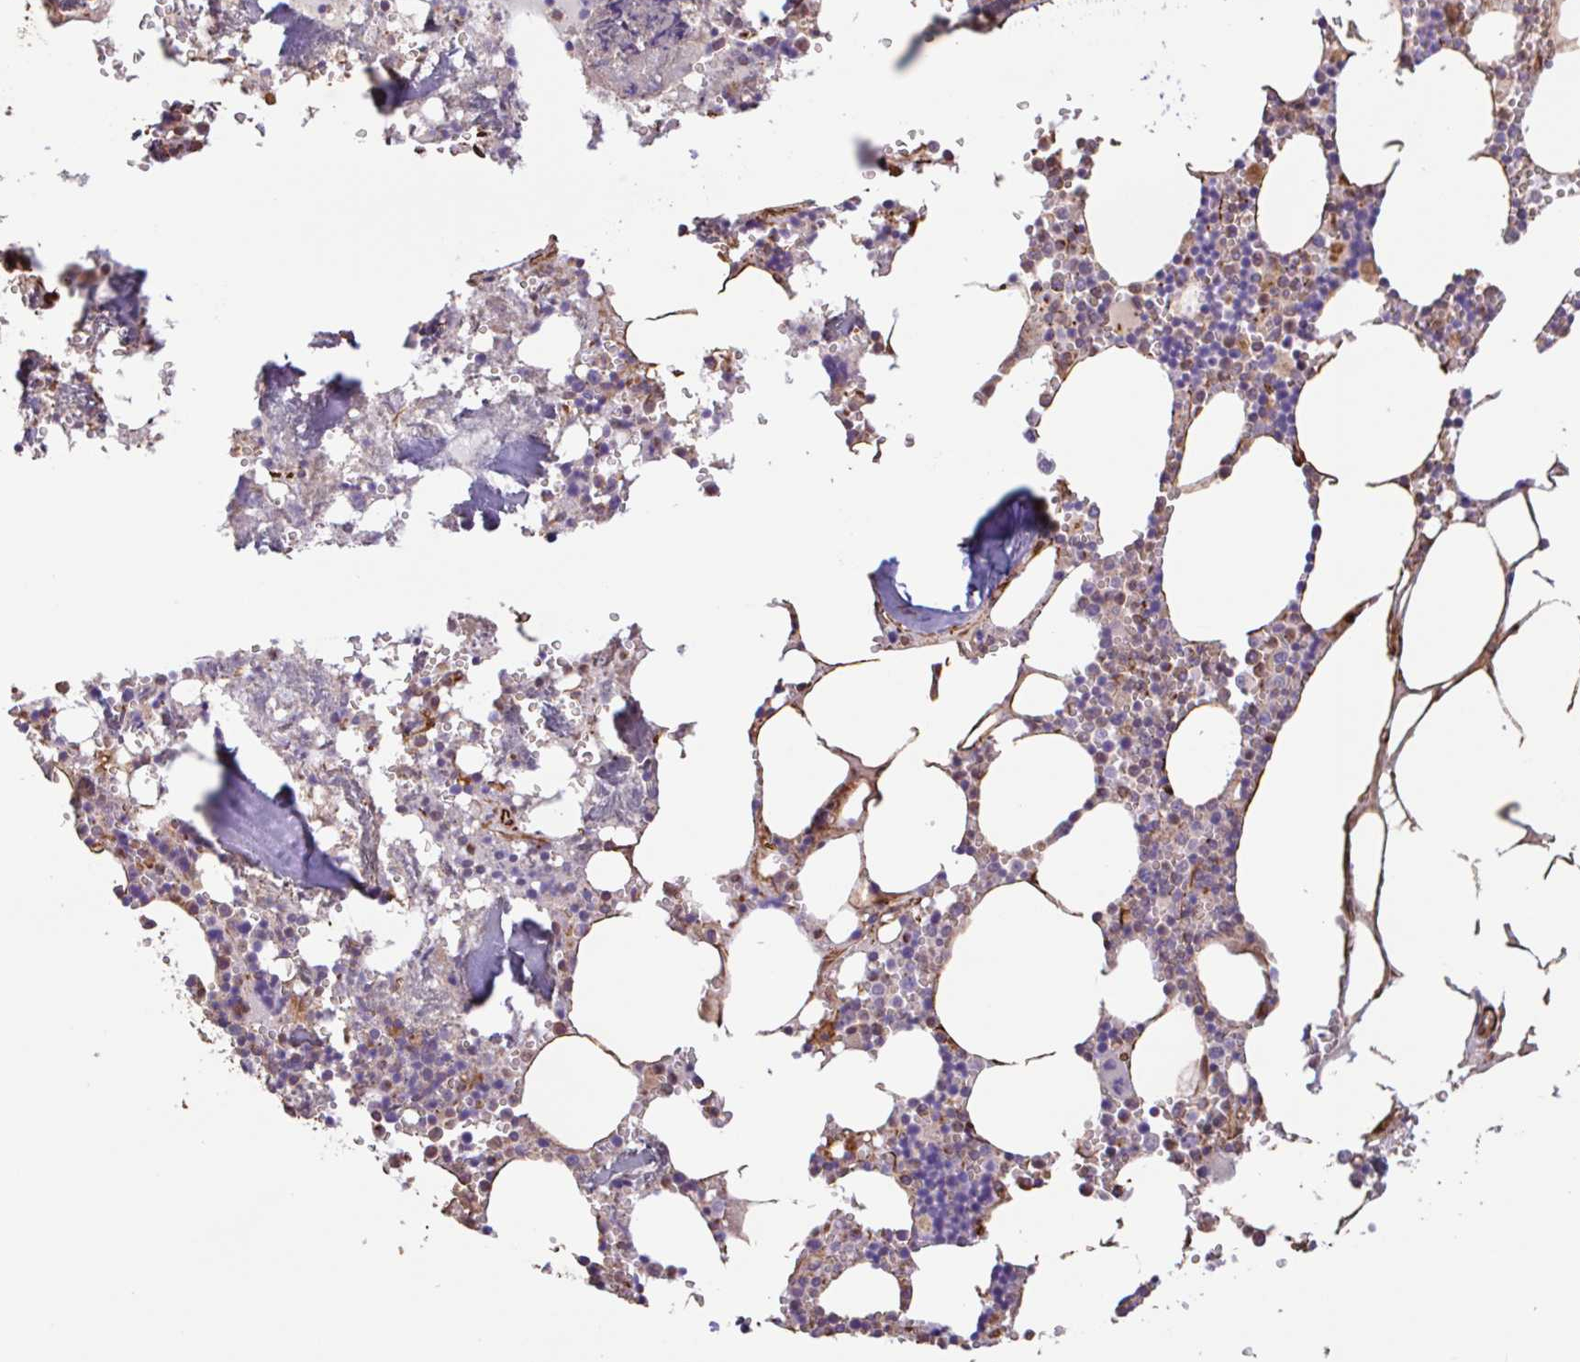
{"staining": {"intensity": "moderate", "quantity": "<25%", "location": "cytoplasmic/membranous"}, "tissue": "bone marrow", "cell_type": "Hematopoietic cells", "image_type": "normal", "snomed": [{"axis": "morphology", "description": "Normal tissue, NOS"}, {"axis": "topography", "description": "Bone marrow"}], "caption": "Immunohistochemistry image of benign bone marrow stained for a protein (brown), which displays low levels of moderate cytoplasmic/membranous expression in approximately <25% of hematopoietic cells.", "gene": "ZNF790", "patient": {"sex": "male", "age": 54}}